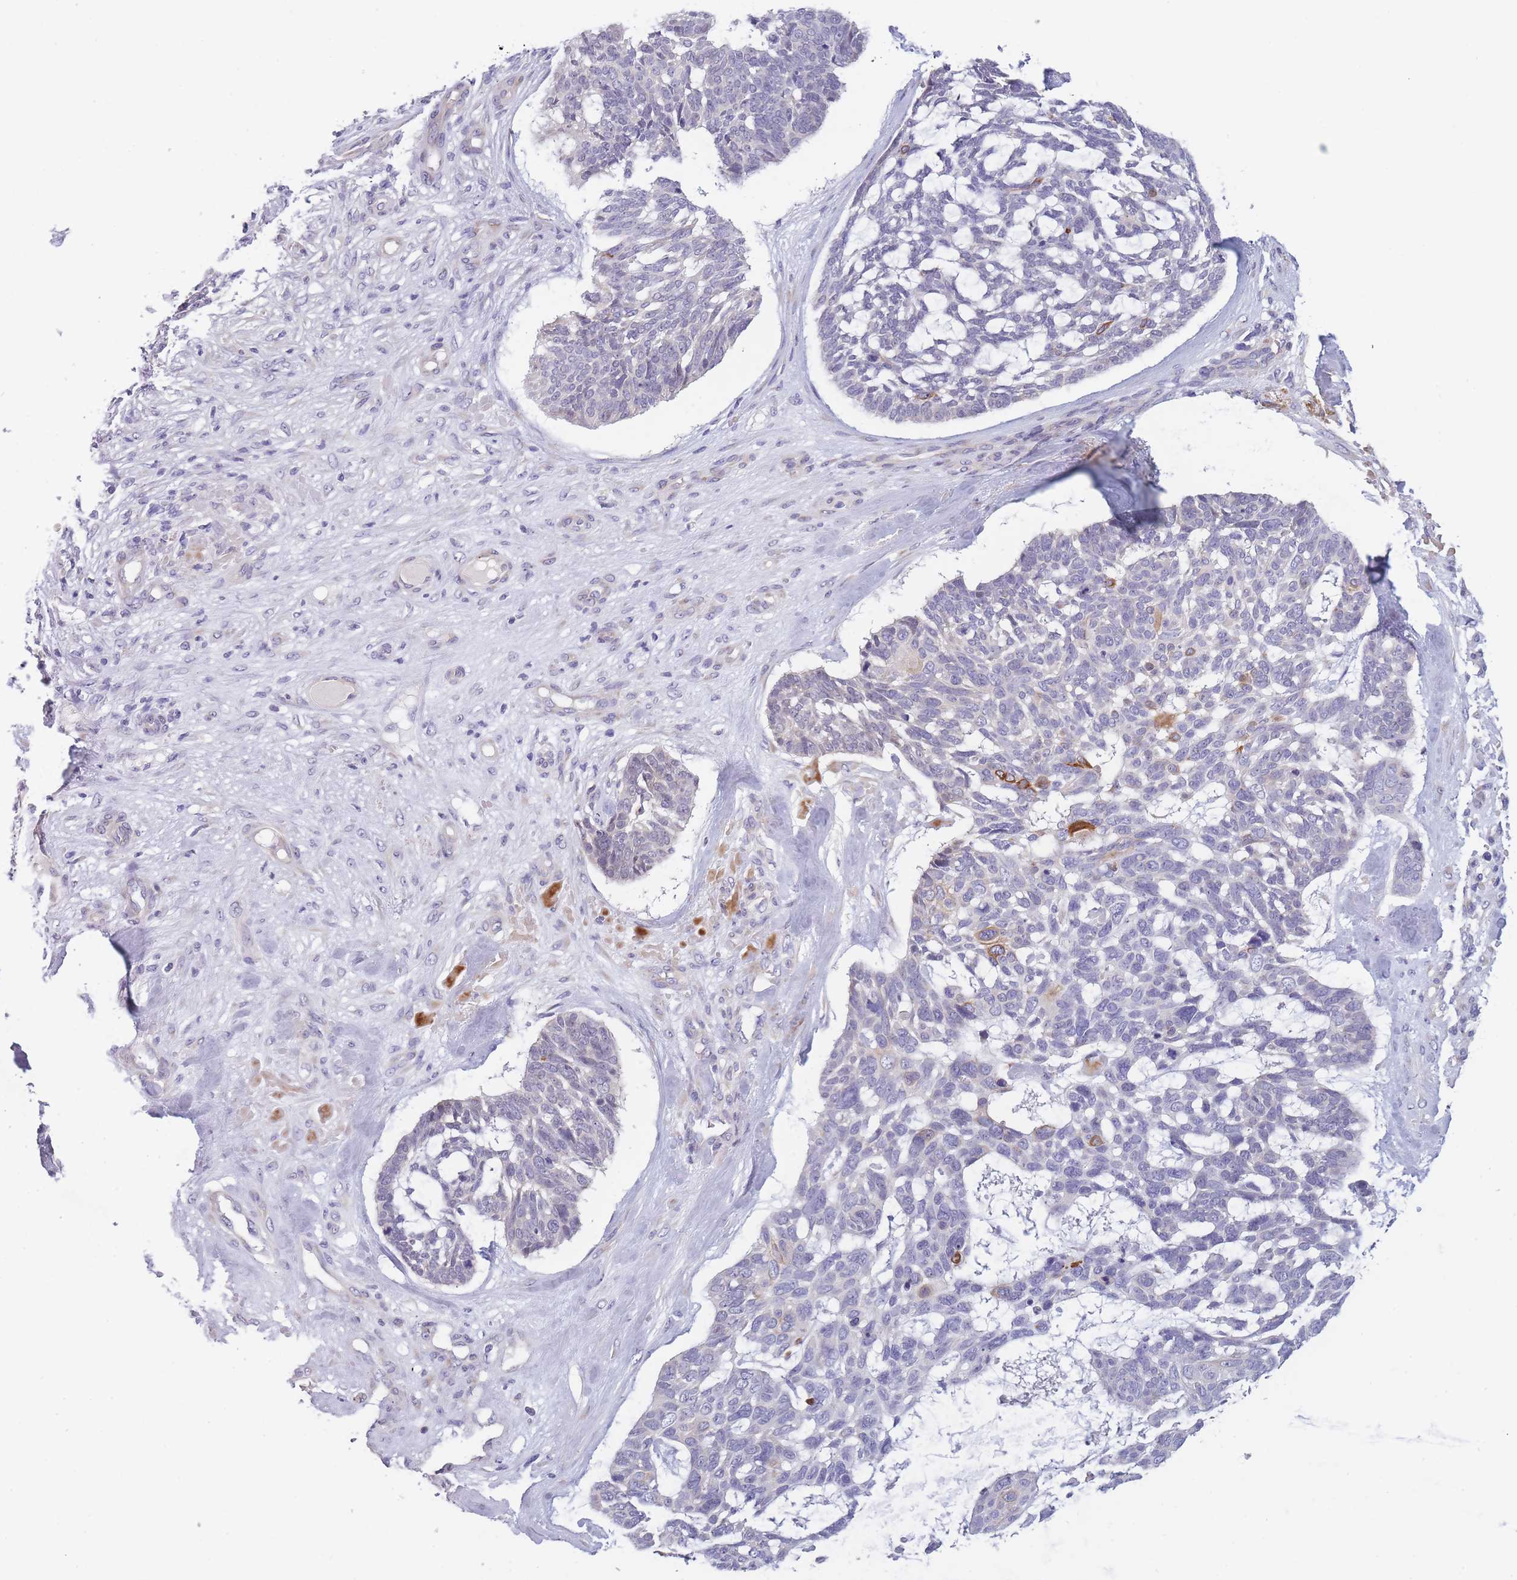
{"staining": {"intensity": "negative", "quantity": "none", "location": "none"}, "tissue": "skin cancer", "cell_type": "Tumor cells", "image_type": "cancer", "snomed": [{"axis": "morphology", "description": "Basal cell carcinoma"}, {"axis": "topography", "description": "Skin"}], "caption": "Tumor cells show no significant protein positivity in skin cancer.", "gene": "NDUFAF6", "patient": {"sex": "male", "age": 88}}